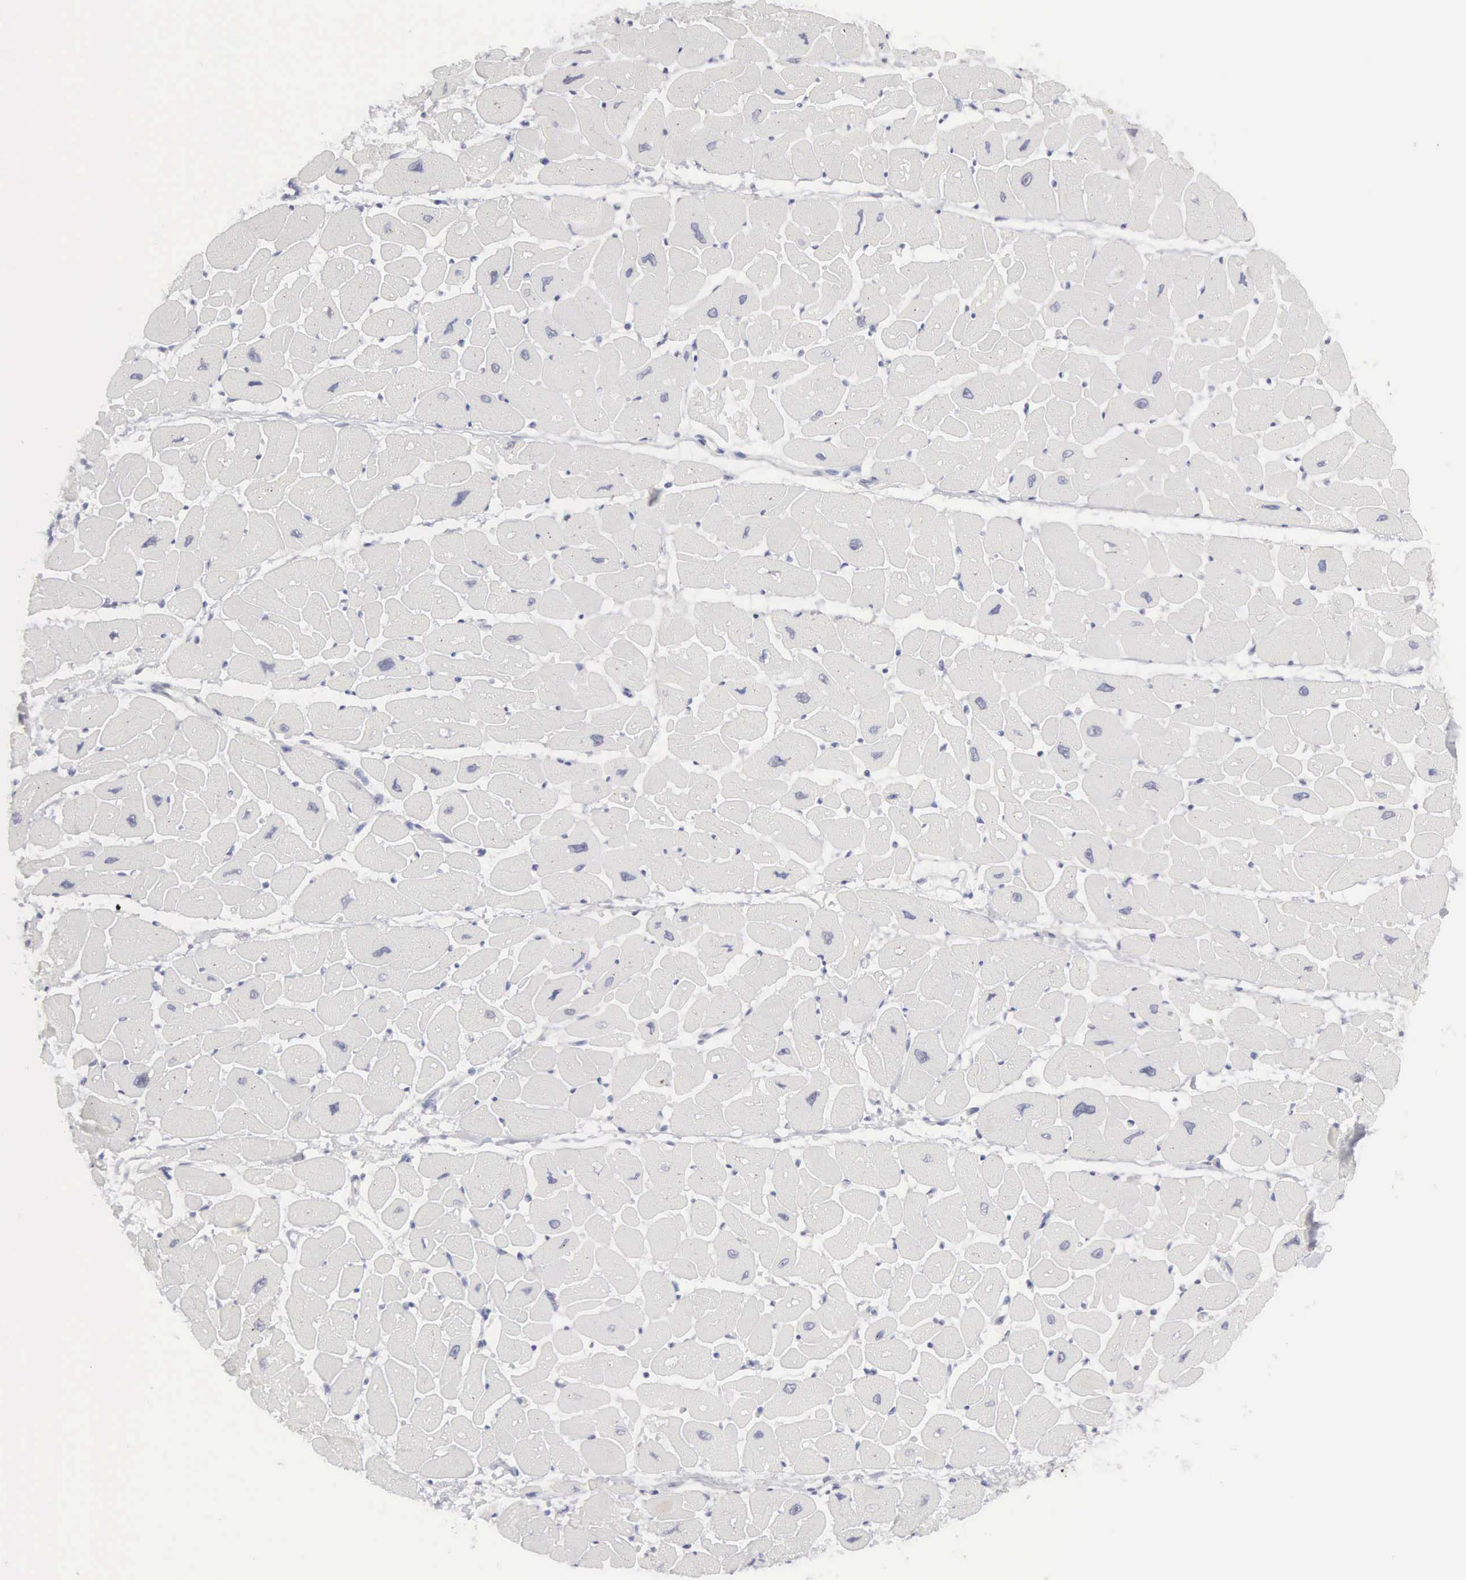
{"staining": {"intensity": "negative", "quantity": "none", "location": "none"}, "tissue": "heart muscle", "cell_type": "Cardiomyocytes", "image_type": "normal", "snomed": [{"axis": "morphology", "description": "Normal tissue, NOS"}, {"axis": "topography", "description": "Heart"}], "caption": "This is a histopathology image of immunohistochemistry staining of normal heart muscle, which shows no staining in cardiomyocytes.", "gene": "MNAT1", "patient": {"sex": "female", "age": 54}}